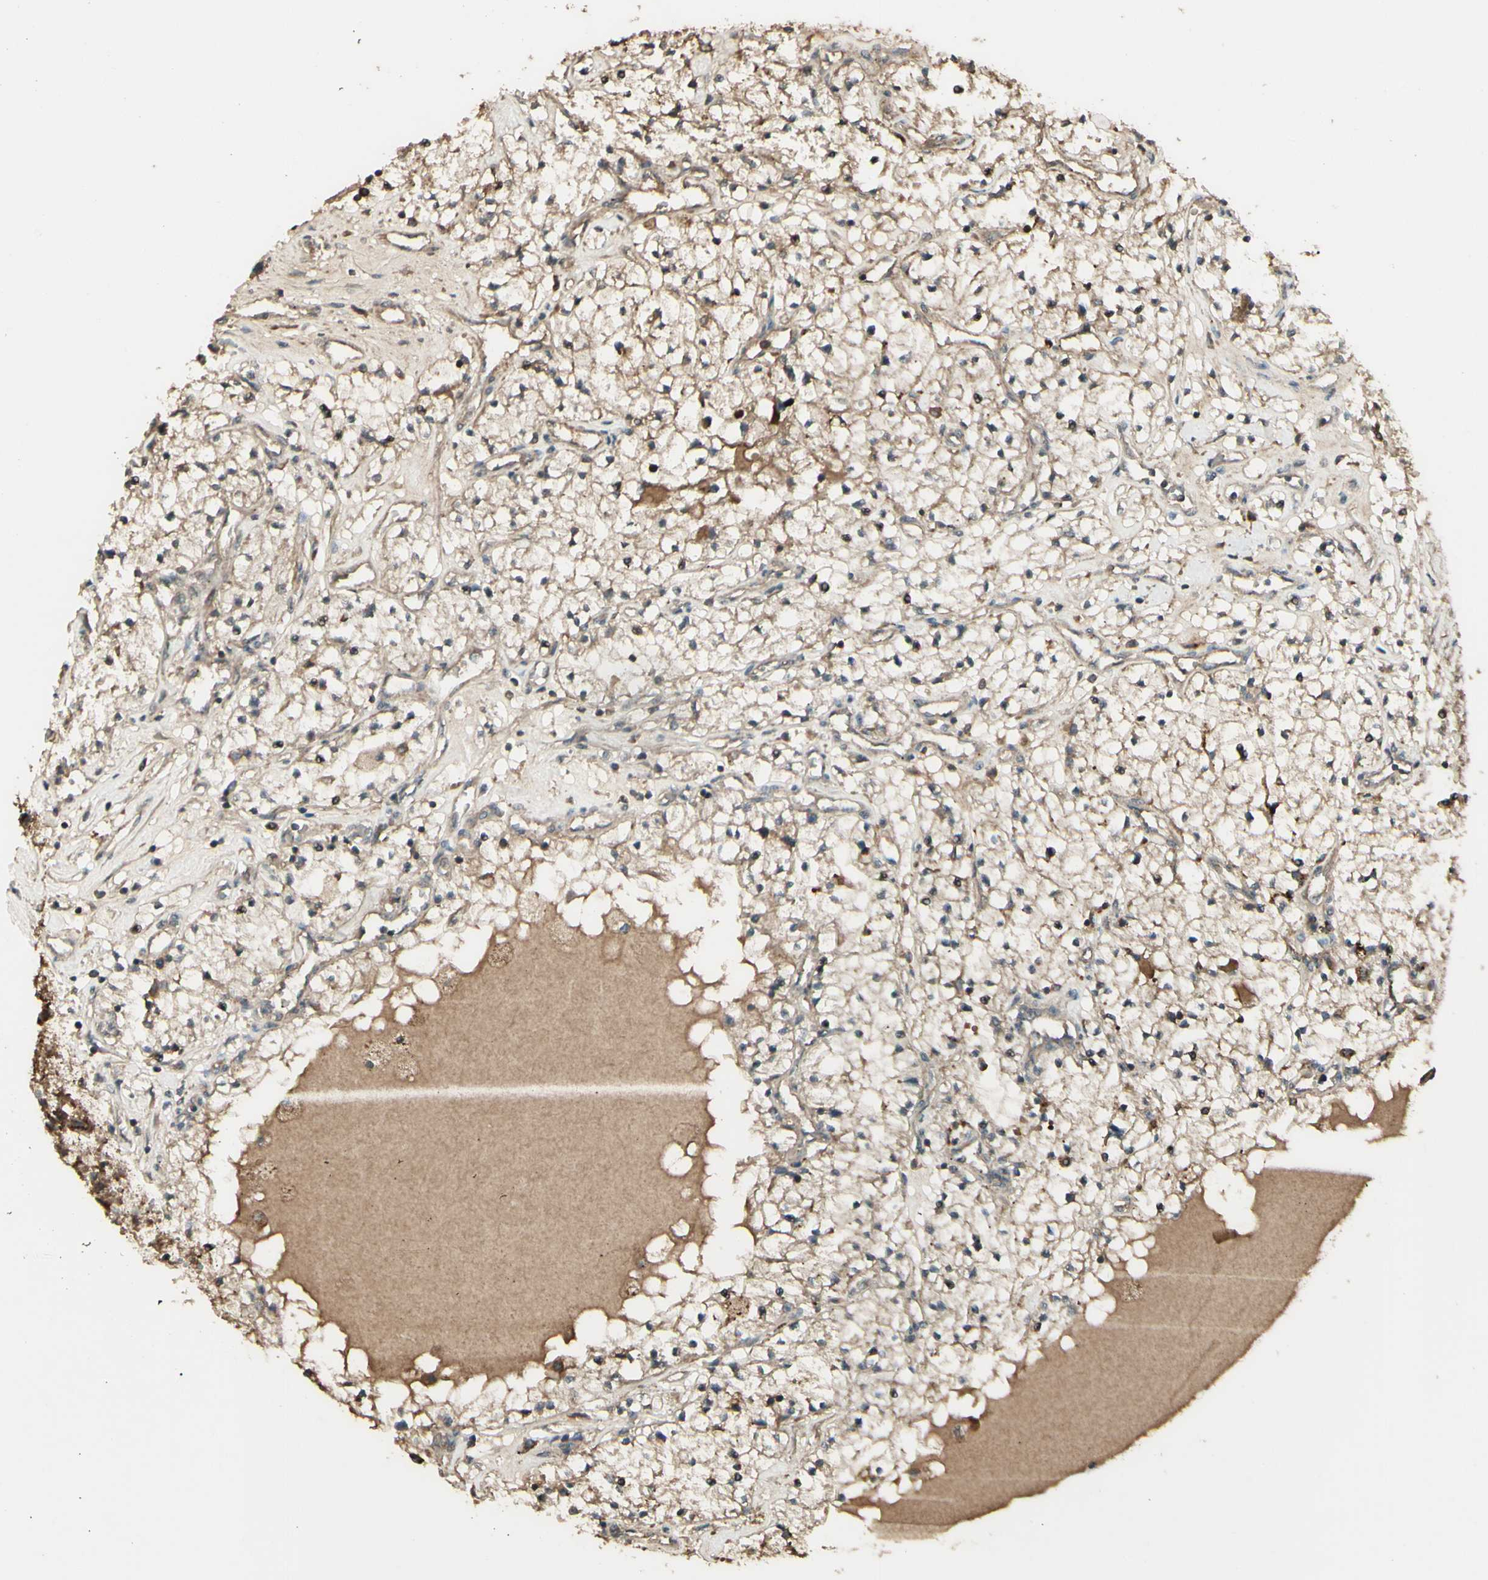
{"staining": {"intensity": "moderate", "quantity": ">75%", "location": "cytoplasmic/membranous"}, "tissue": "renal cancer", "cell_type": "Tumor cells", "image_type": "cancer", "snomed": [{"axis": "morphology", "description": "Adenocarcinoma, NOS"}, {"axis": "topography", "description": "Kidney"}], "caption": "Renal adenocarcinoma stained for a protein displays moderate cytoplasmic/membranous positivity in tumor cells.", "gene": "GNAS", "patient": {"sex": "male", "age": 68}}